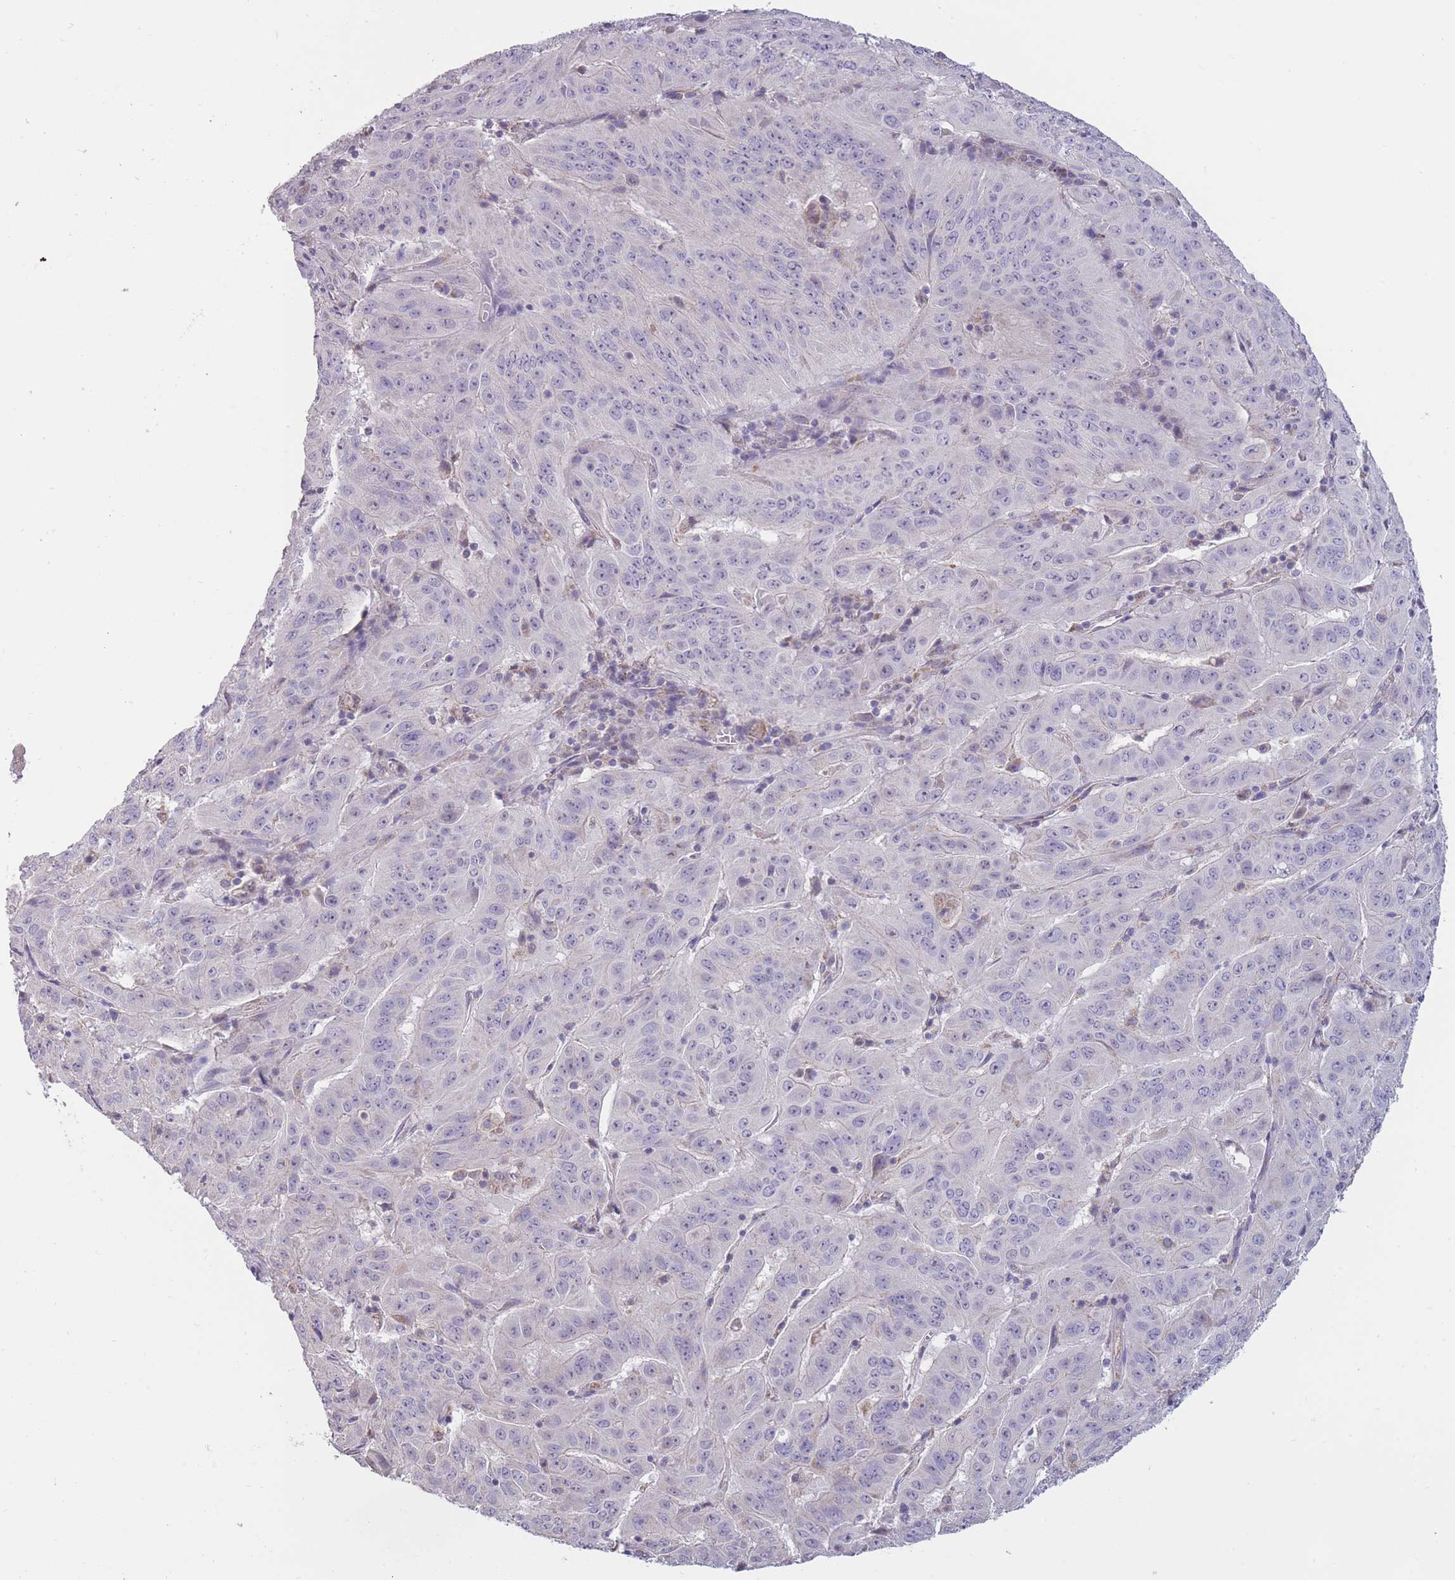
{"staining": {"intensity": "negative", "quantity": "none", "location": "none"}, "tissue": "pancreatic cancer", "cell_type": "Tumor cells", "image_type": "cancer", "snomed": [{"axis": "morphology", "description": "Adenocarcinoma, NOS"}, {"axis": "topography", "description": "Pancreas"}], "caption": "Pancreatic cancer stained for a protein using IHC demonstrates no staining tumor cells.", "gene": "MRPS18C", "patient": {"sex": "male", "age": 63}}